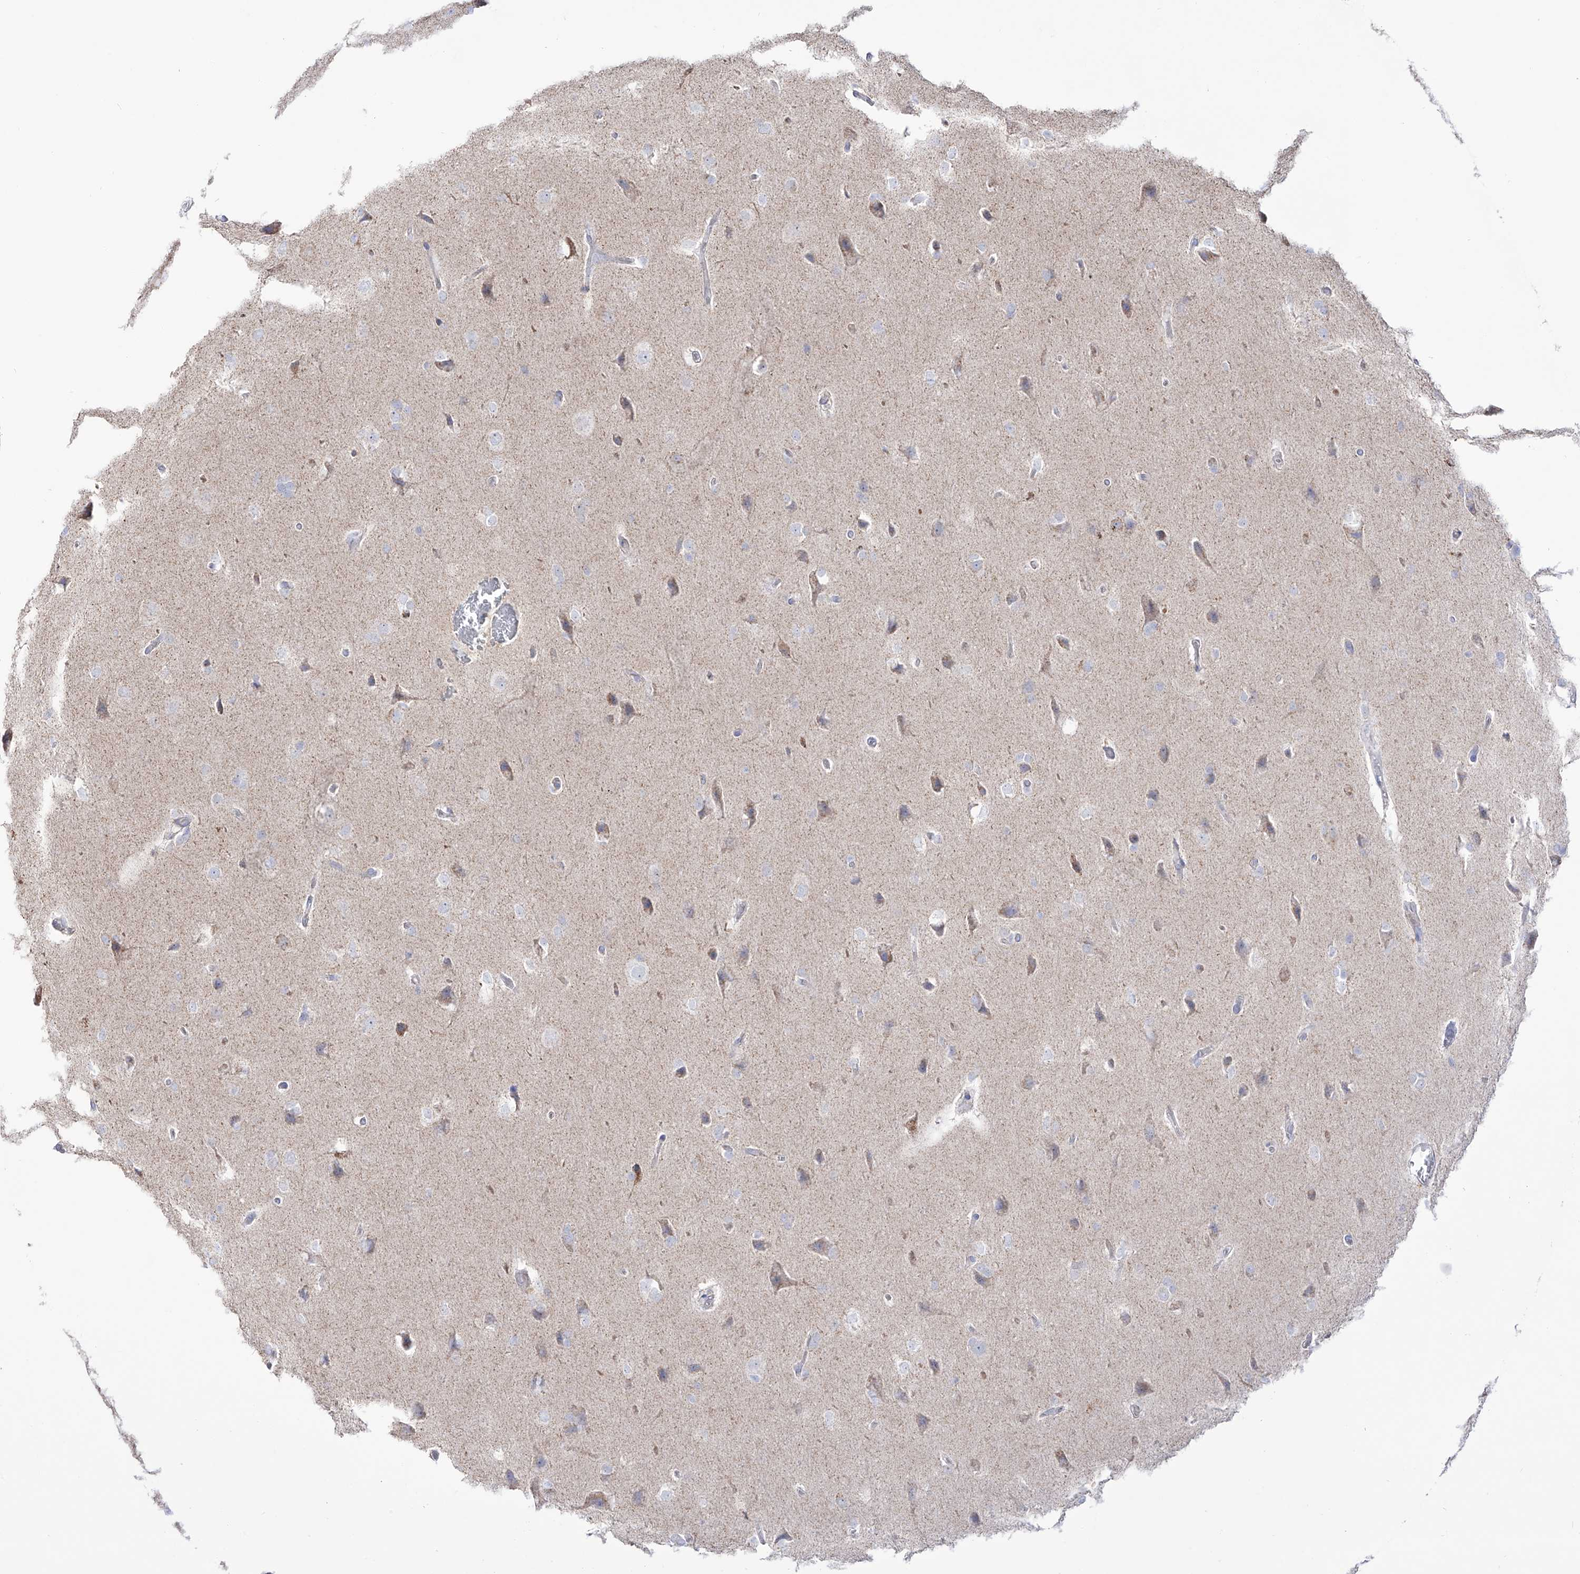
{"staining": {"intensity": "negative", "quantity": "none", "location": "none"}, "tissue": "glioma", "cell_type": "Tumor cells", "image_type": "cancer", "snomed": [{"axis": "morphology", "description": "Glioma, malignant, Low grade"}, {"axis": "topography", "description": "Brain"}], "caption": "DAB (3,3'-diaminobenzidine) immunohistochemical staining of human malignant glioma (low-grade) reveals no significant expression in tumor cells.", "gene": "RCHY1", "patient": {"sex": "female", "age": 37}}